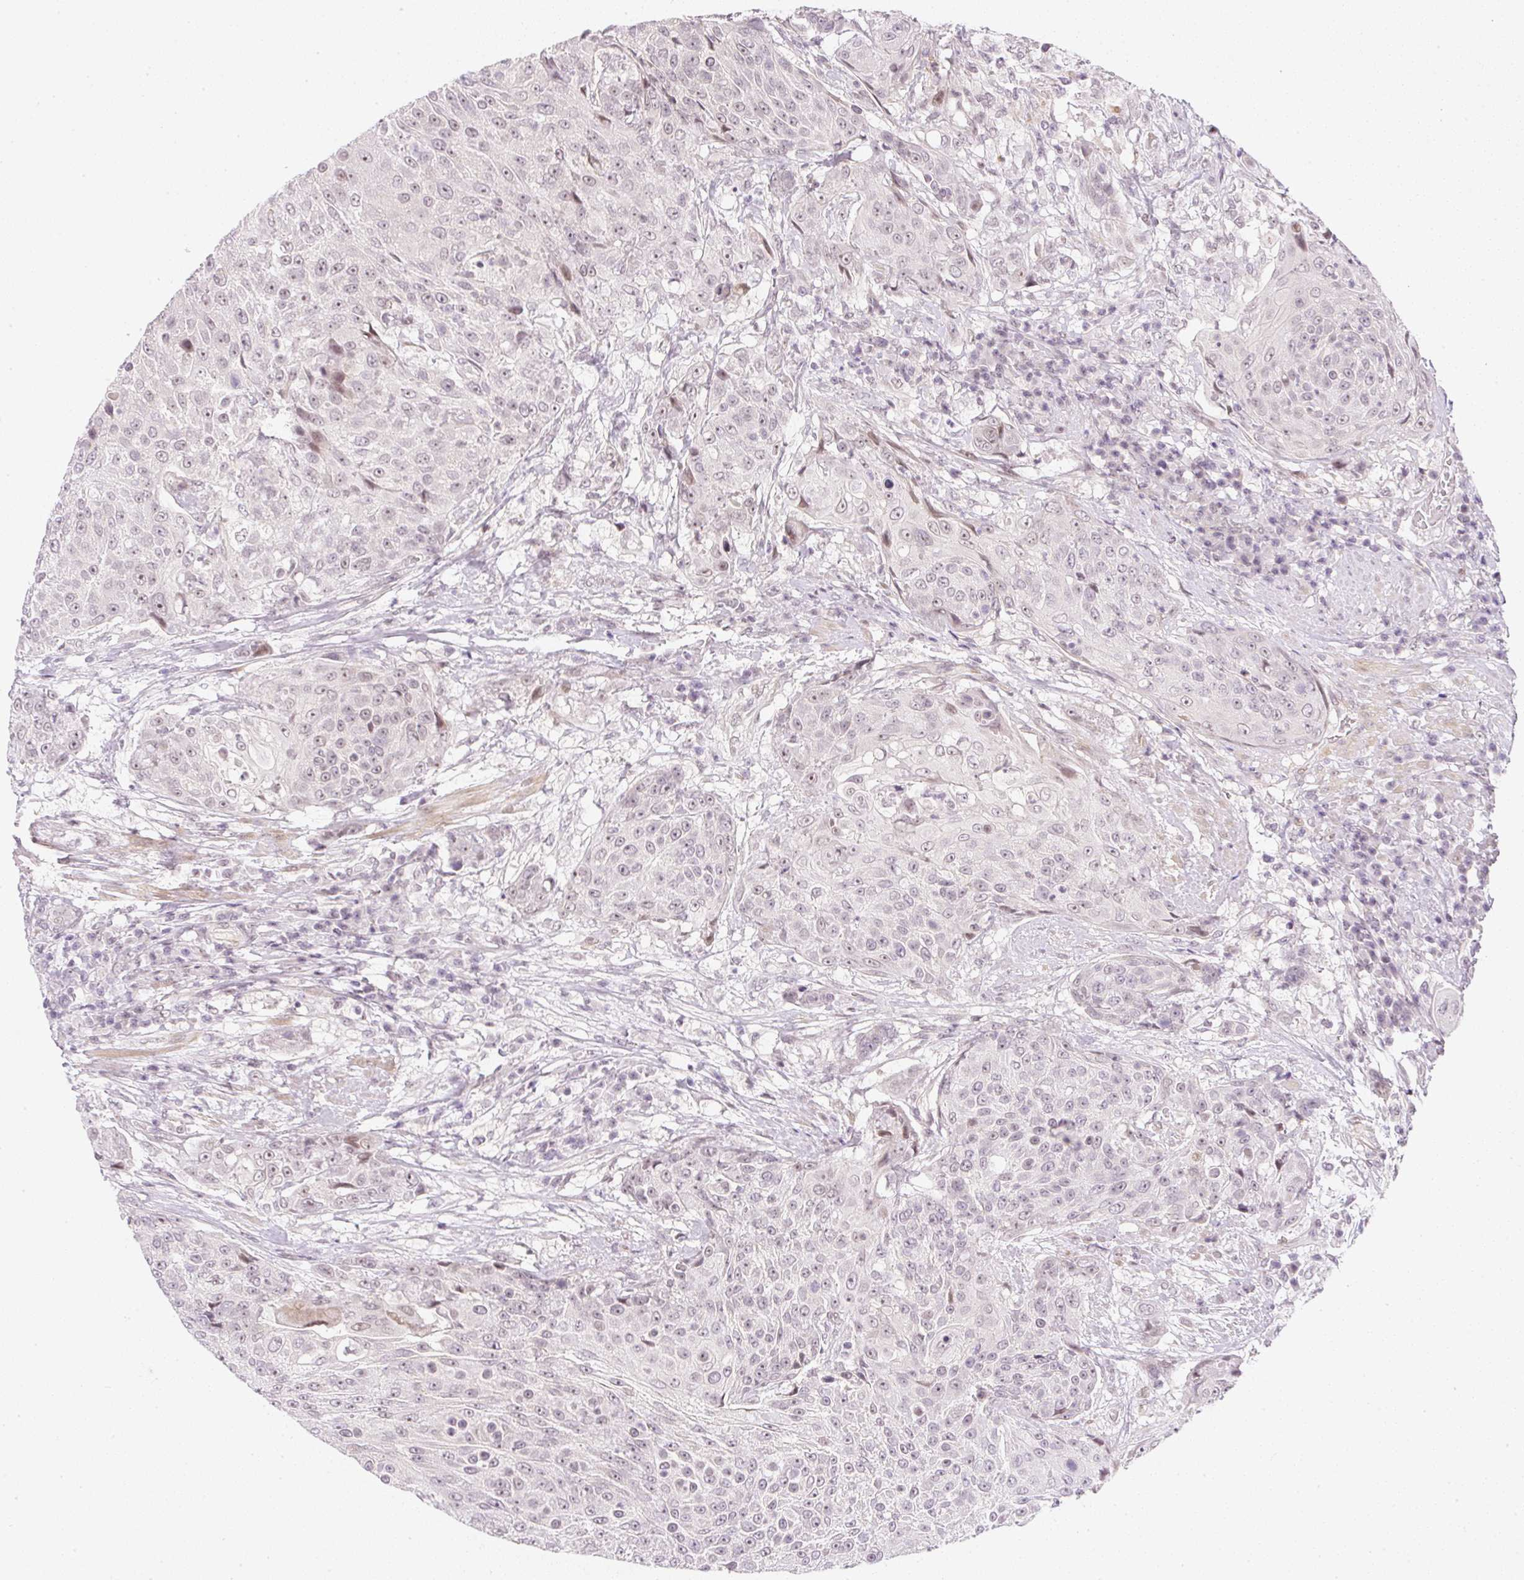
{"staining": {"intensity": "weak", "quantity": "25%-75%", "location": "nuclear"}, "tissue": "urothelial cancer", "cell_type": "Tumor cells", "image_type": "cancer", "snomed": [{"axis": "morphology", "description": "Urothelial carcinoma, High grade"}, {"axis": "topography", "description": "Urinary bladder"}], "caption": "Protein analysis of urothelial carcinoma (high-grade) tissue reveals weak nuclear expression in about 25%-75% of tumor cells.", "gene": "DPPA4", "patient": {"sex": "female", "age": 63}}